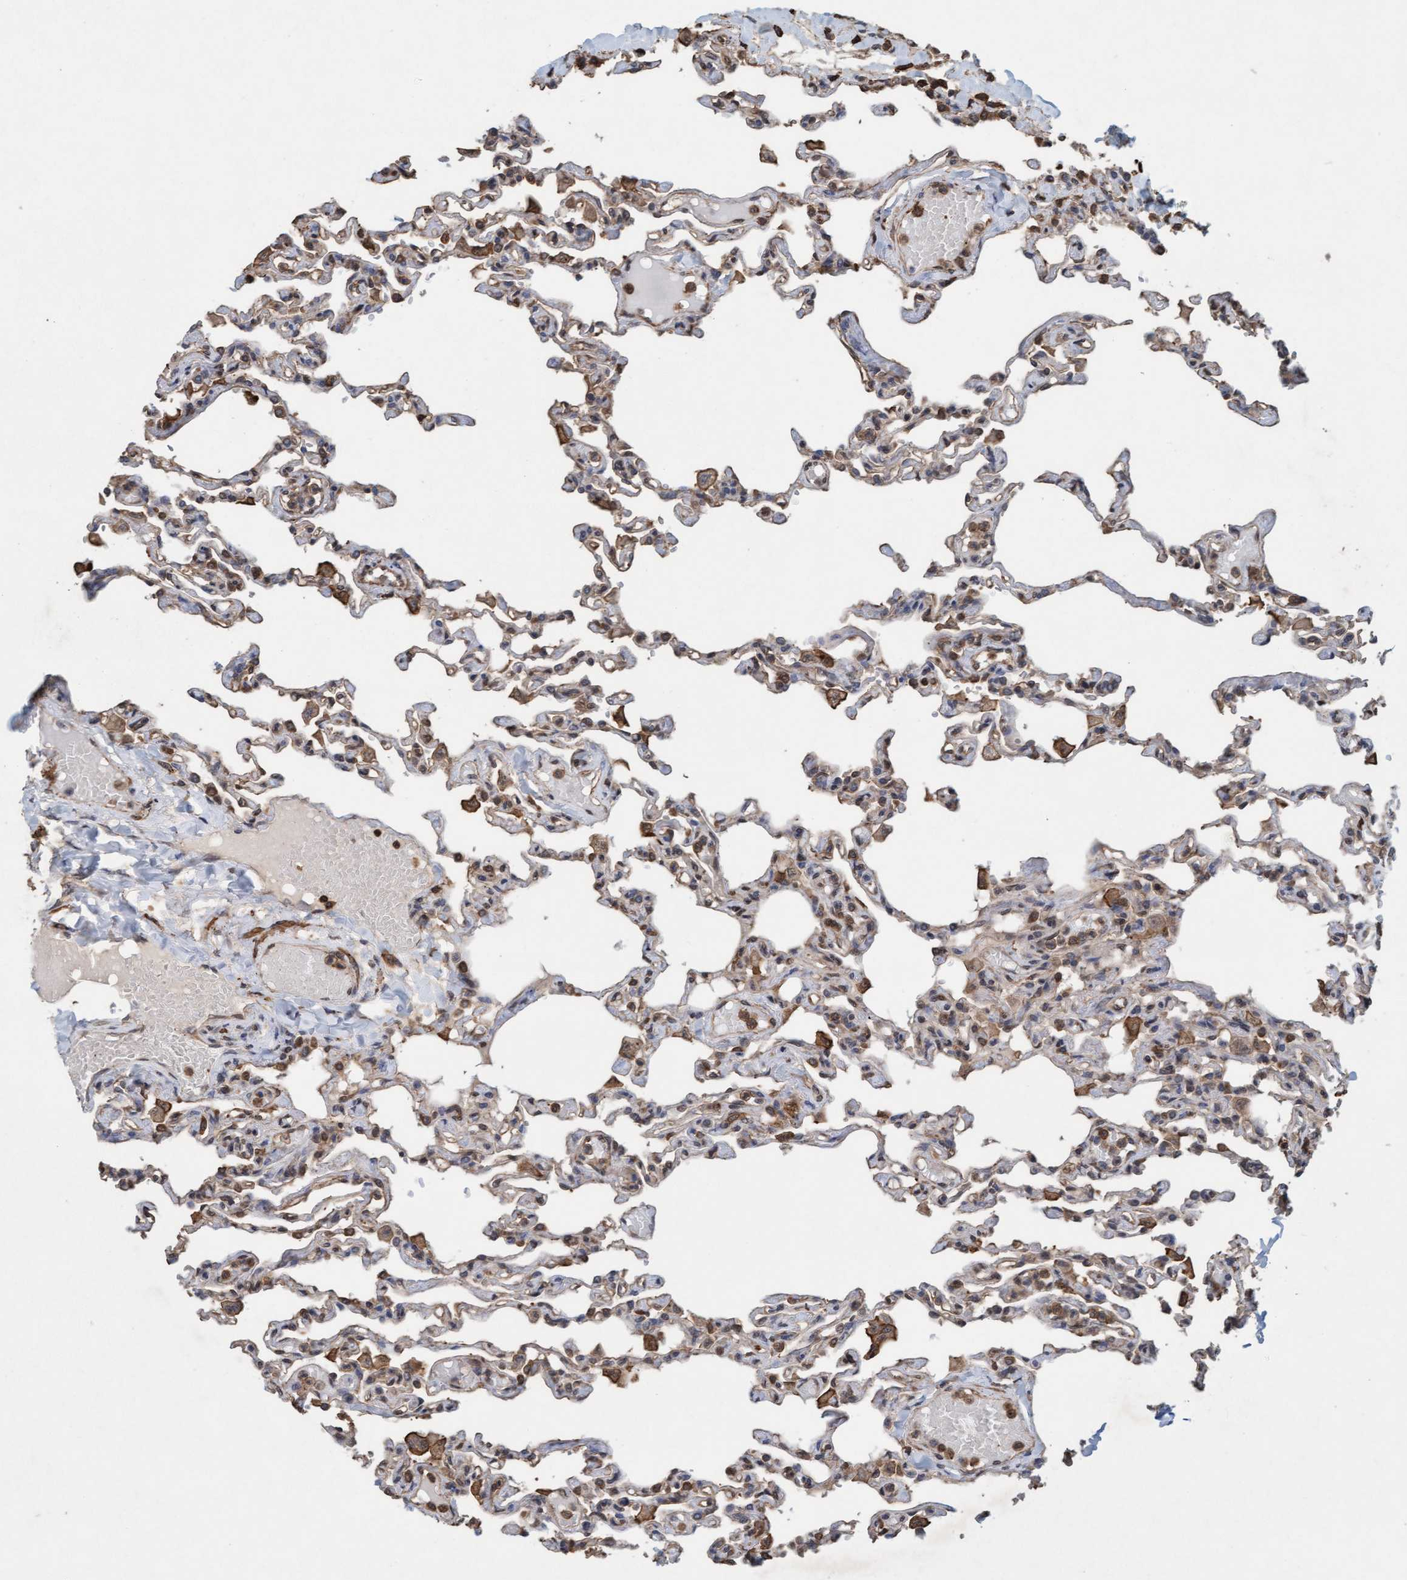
{"staining": {"intensity": "moderate", "quantity": "25%-75%", "location": "cytoplasmic/membranous"}, "tissue": "lung", "cell_type": "Alveolar cells", "image_type": "normal", "snomed": [{"axis": "morphology", "description": "Normal tissue, NOS"}, {"axis": "topography", "description": "Lung"}], "caption": "Alveolar cells show moderate cytoplasmic/membranous staining in about 25%-75% of cells in benign lung.", "gene": "FXR2", "patient": {"sex": "male", "age": 21}}